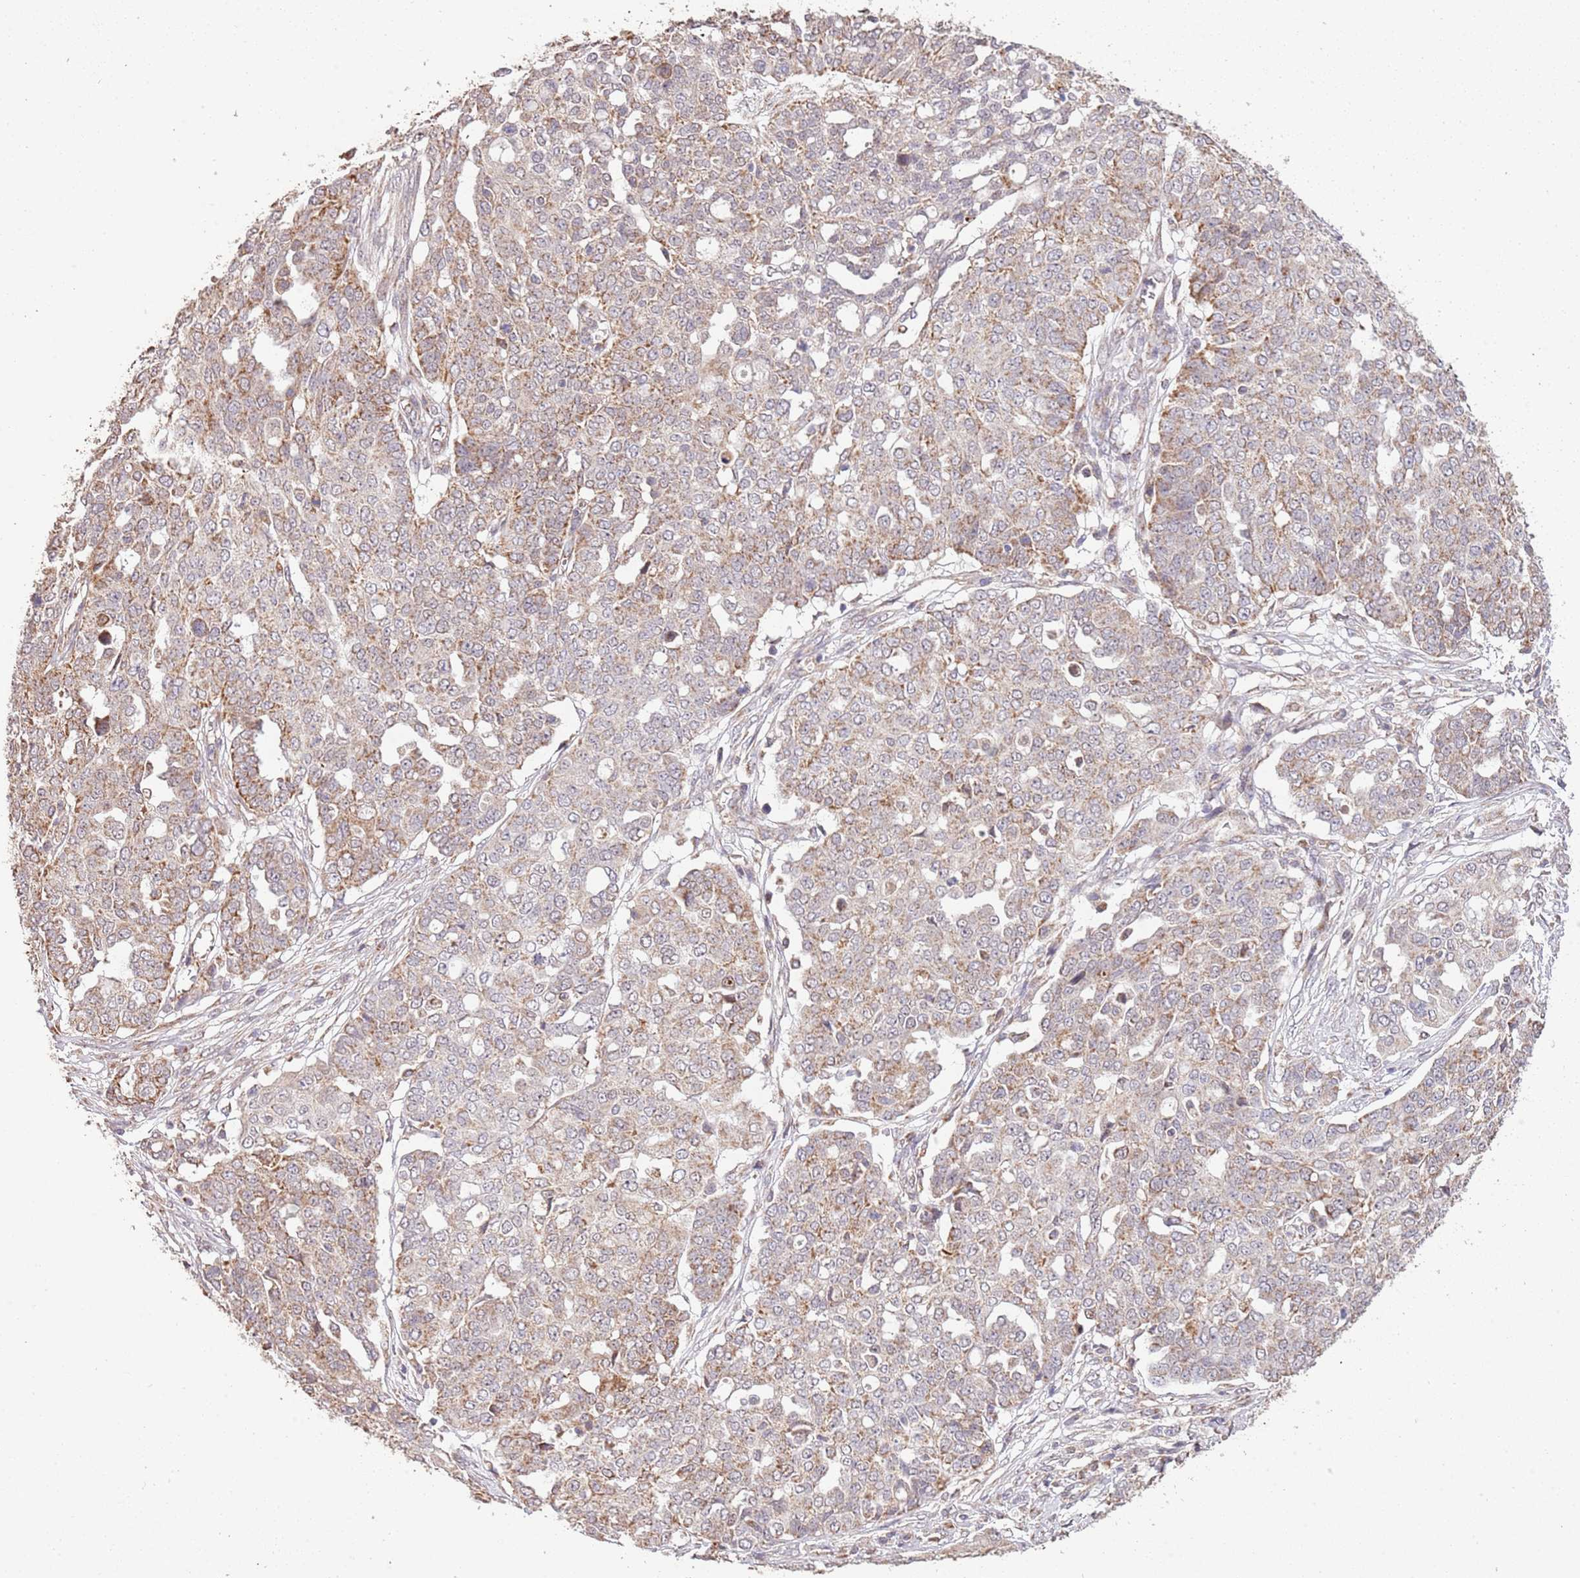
{"staining": {"intensity": "moderate", "quantity": "25%-75%", "location": "cytoplasmic/membranous"}, "tissue": "ovarian cancer", "cell_type": "Tumor cells", "image_type": "cancer", "snomed": [{"axis": "morphology", "description": "Cystadenocarcinoma, serous, NOS"}, {"axis": "topography", "description": "Soft tissue"}, {"axis": "topography", "description": "Ovary"}], "caption": "Protein expression analysis of human ovarian cancer reveals moderate cytoplasmic/membranous positivity in about 25%-75% of tumor cells.", "gene": "IVD", "patient": {"sex": "female", "age": 57}}